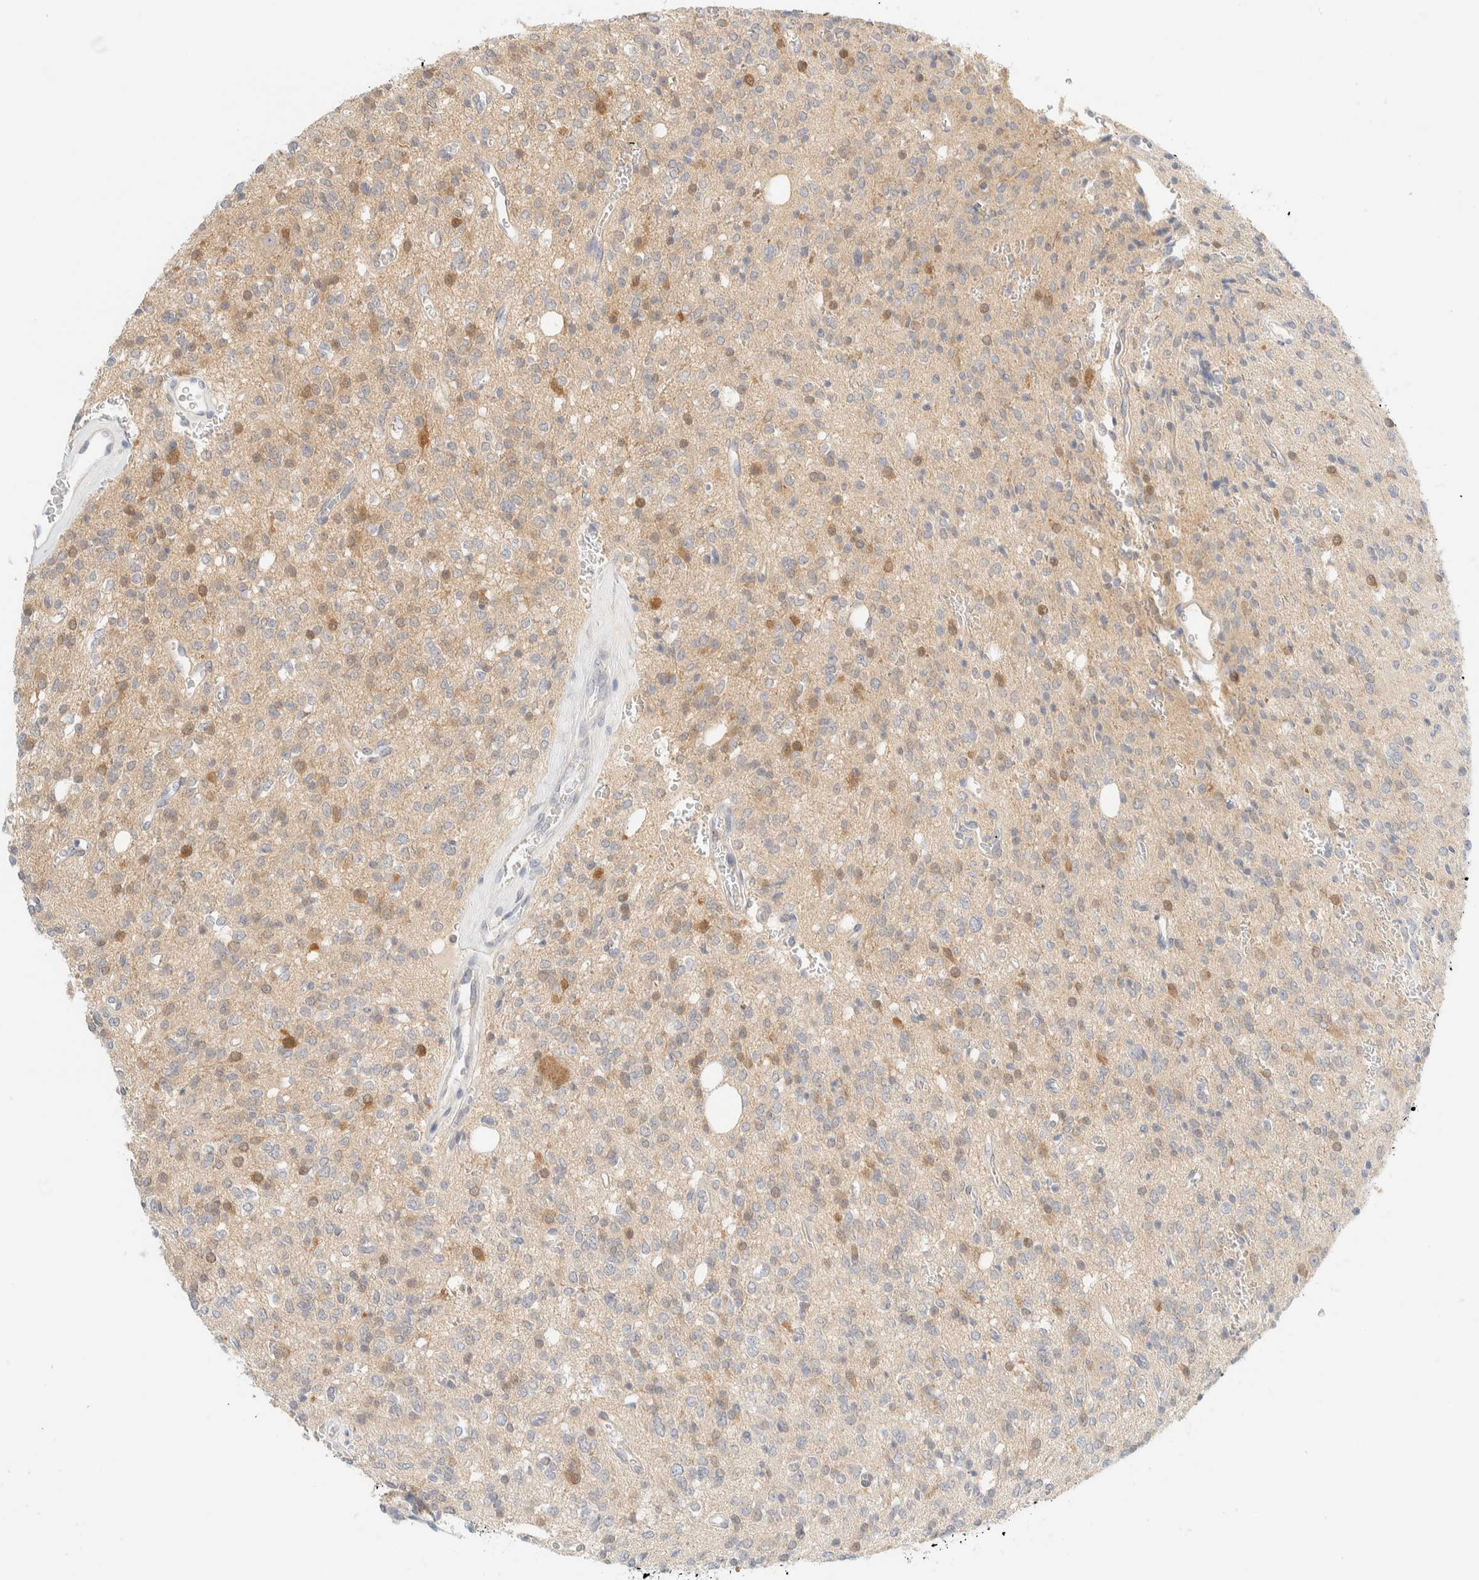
{"staining": {"intensity": "moderate", "quantity": "<25%", "location": "cytoplasmic/membranous"}, "tissue": "glioma", "cell_type": "Tumor cells", "image_type": "cancer", "snomed": [{"axis": "morphology", "description": "Glioma, malignant, High grade"}, {"axis": "topography", "description": "Brain"}], "caption": "Malignant glioma (high-grade) was stained to show a protein in brown. There is low levels of moderate cytoplasmic/membranous expression in approximately <25% of tumor cells.", "gene": "PCYT2", "patient": {"sex": "male", "age": 34}}